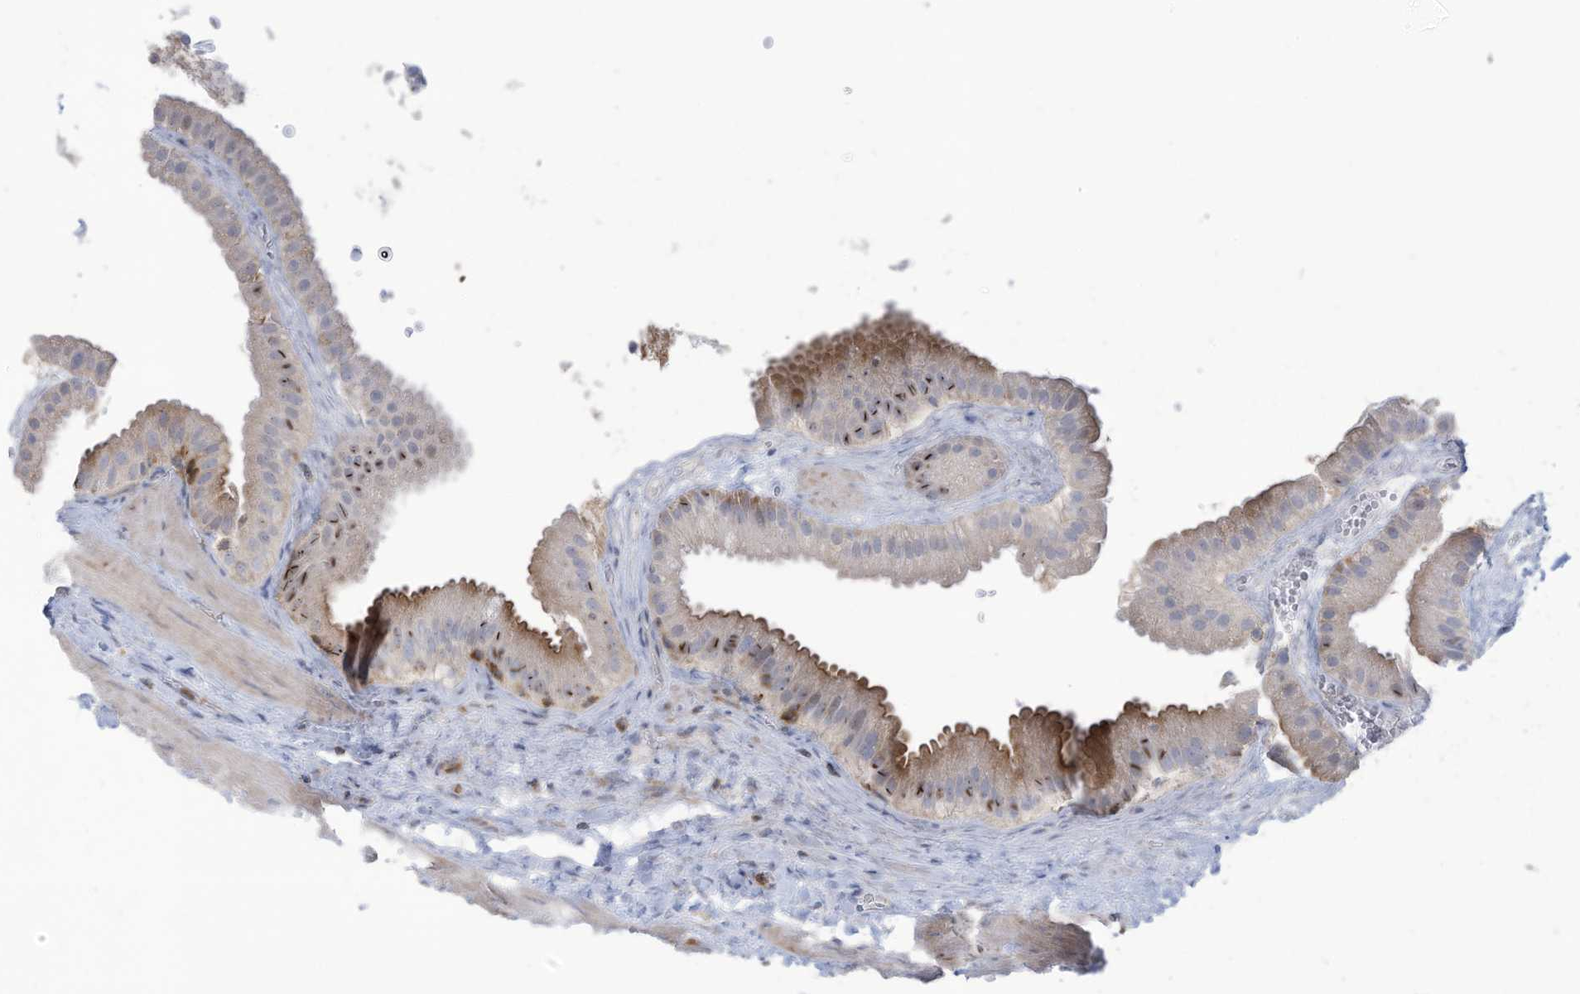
{"staining": {"intensity": "moderate", "quantity": "25%-75%", "location": "cytoplasmic/membranous,nuclear"}, "tissue": "gallbladder", "cell_type": "Glandular cells", "image_type": "normal", "snomed": [{"axis": "morphology", "description": "Normal tissue, NOS"}, {"axis": "topography", "description": "Gallbladder"}], "caption": "Human gallbladder stained for a protein (brown) reveals moderate cytoplasmic/membranous,nuclear positive positivity in about 25%-75% of glandular cells.", "gene": "THNSL2", "patient": {"sex": "male", "age": 55}}